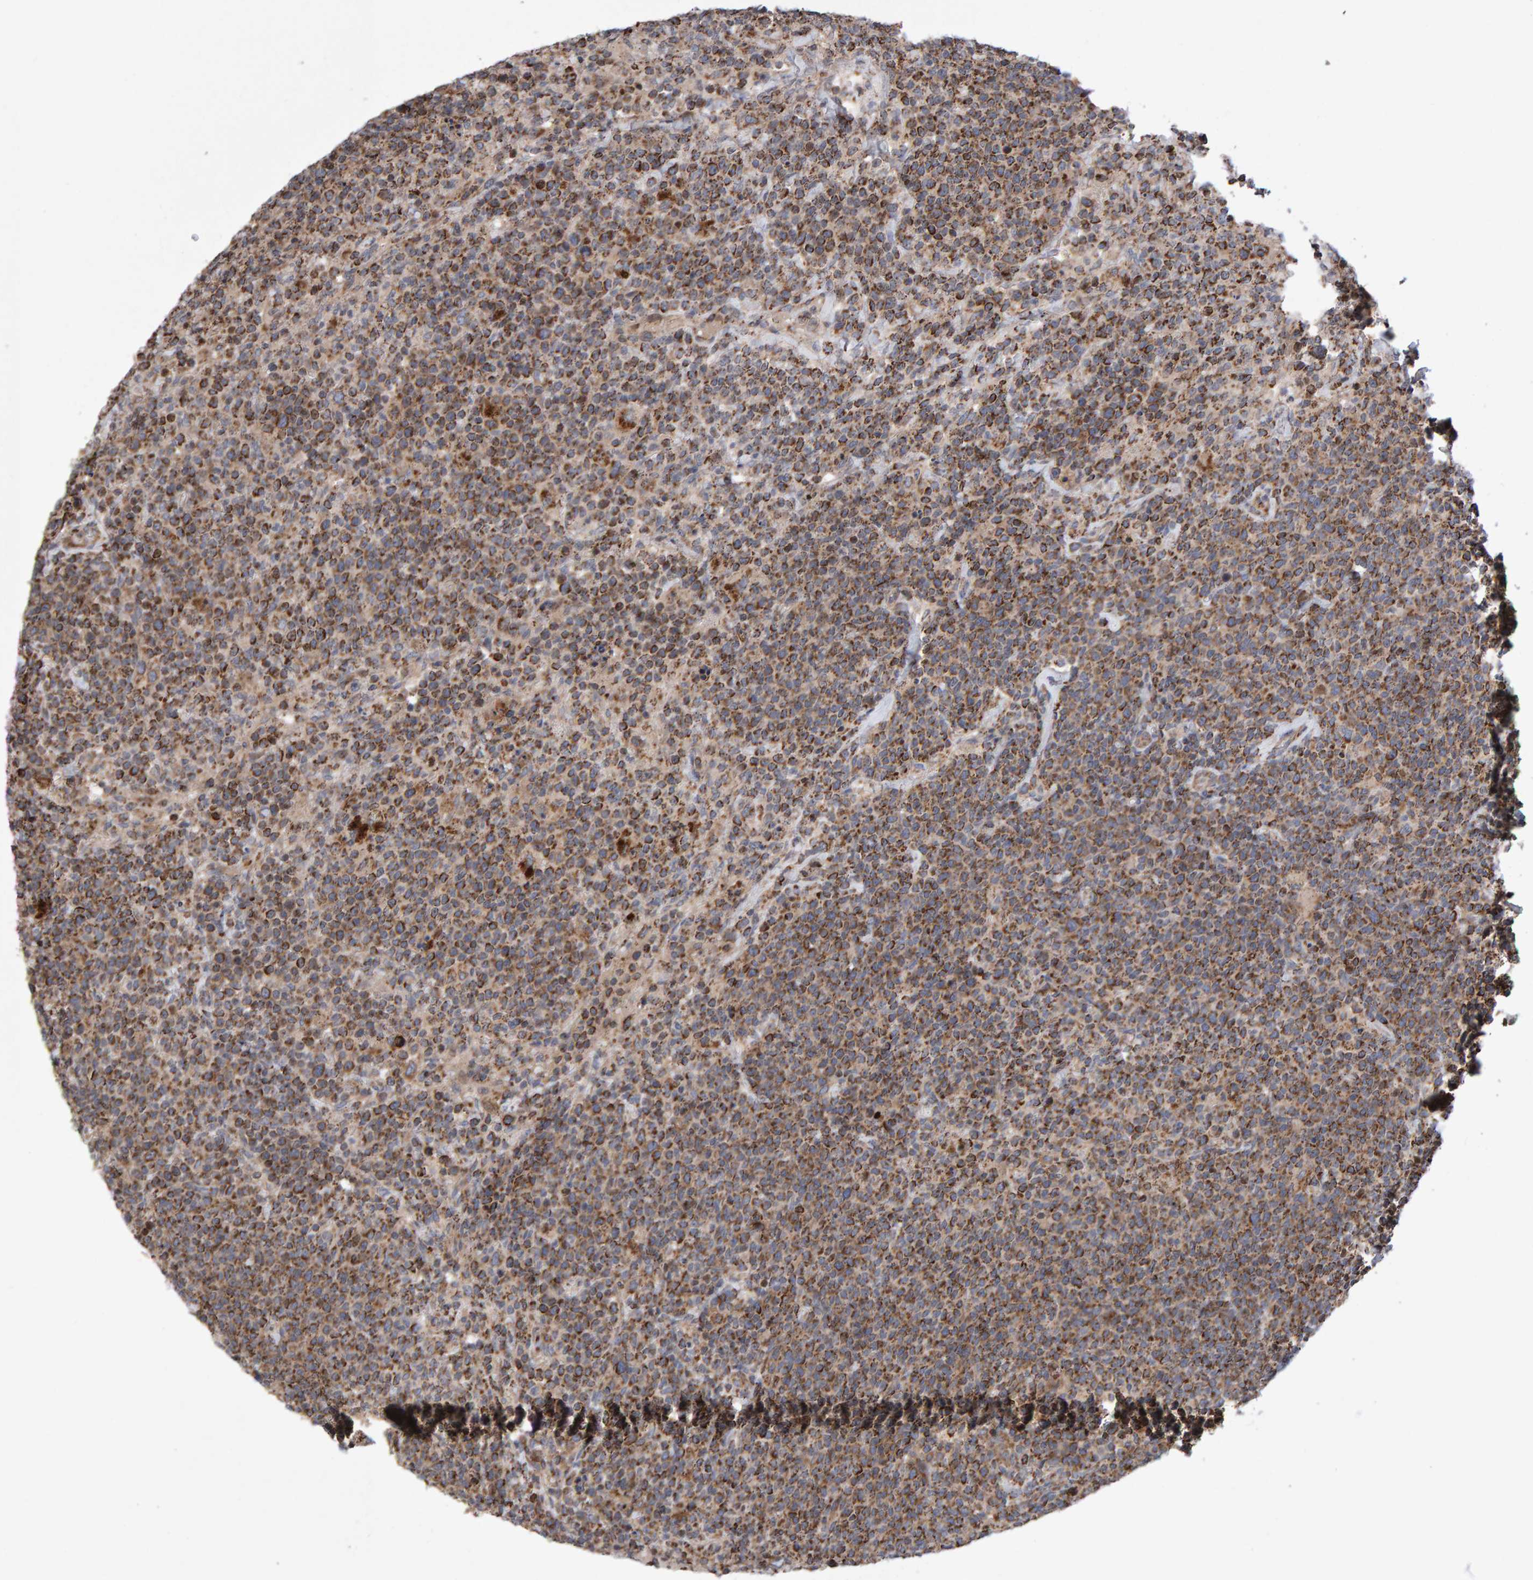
{"staining": {"intensity": "moderate", "quantity": ">75%", "location": "cytoplasmic/membranous"}, "tissue": "lymphoma", "cell_type": "Tumor cells", "image_type": "cancer", "snomed": [{"axis": "morphology", "description": "Malignant lymphoma, non-Hodgkin's type, High grade"}, {"axis": "topography", "description": "Lymph node"}], "caption": "Immunohistochemical staining of malignant lymphoma, non-Hodgkin's type (high-grade) reveals medium levels of moderate cytoplasmic/membranous protein expression in about >75% of tumor cells. (Stains: DAB in brown, nuclei in blue, Microscopy: brightfield microscopy at high magnification).", "gene": "PECR", "patient": {"sex": "male", "age": 61}}